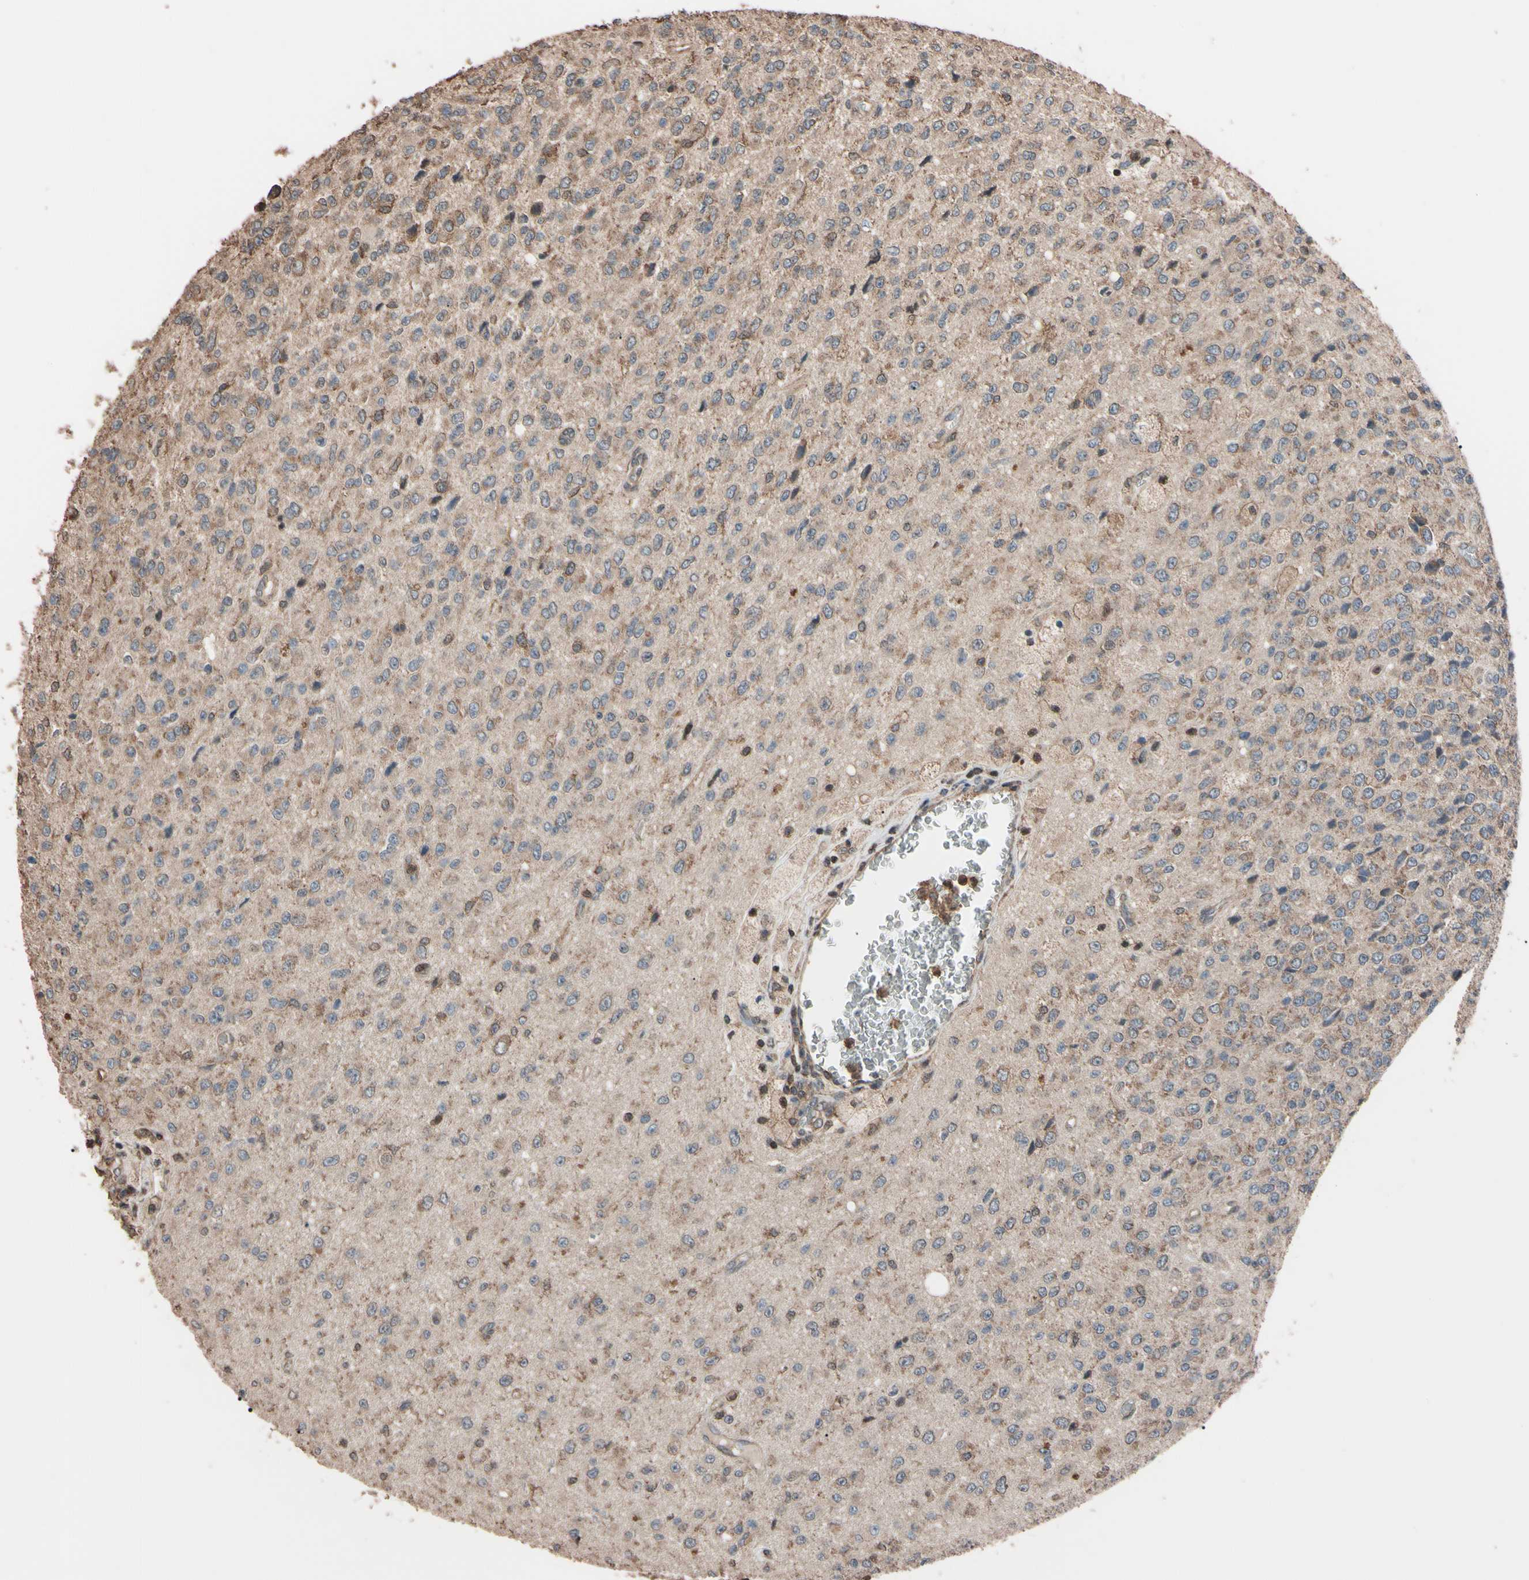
{"staining": {"intensity": "moderate", "quantity": "<25%", "location": "cytoplasmic/membranous"}, "tissue": "glioma", "cell_type": "Tumor cells", "image_type": "cancer", "snomed": [{"axis": "morphology", "description": "Glioma, malignant, High grade"}, {"axis": "topography", "description": "pancreas cauda"}], "caption": "Human high-grade glioma (malignant) stained with a protein marker demonstrates moderate staining in tumor cells.", "gene": "TNFRSF1A", "patient": {"sex": "male", "age": 60}}